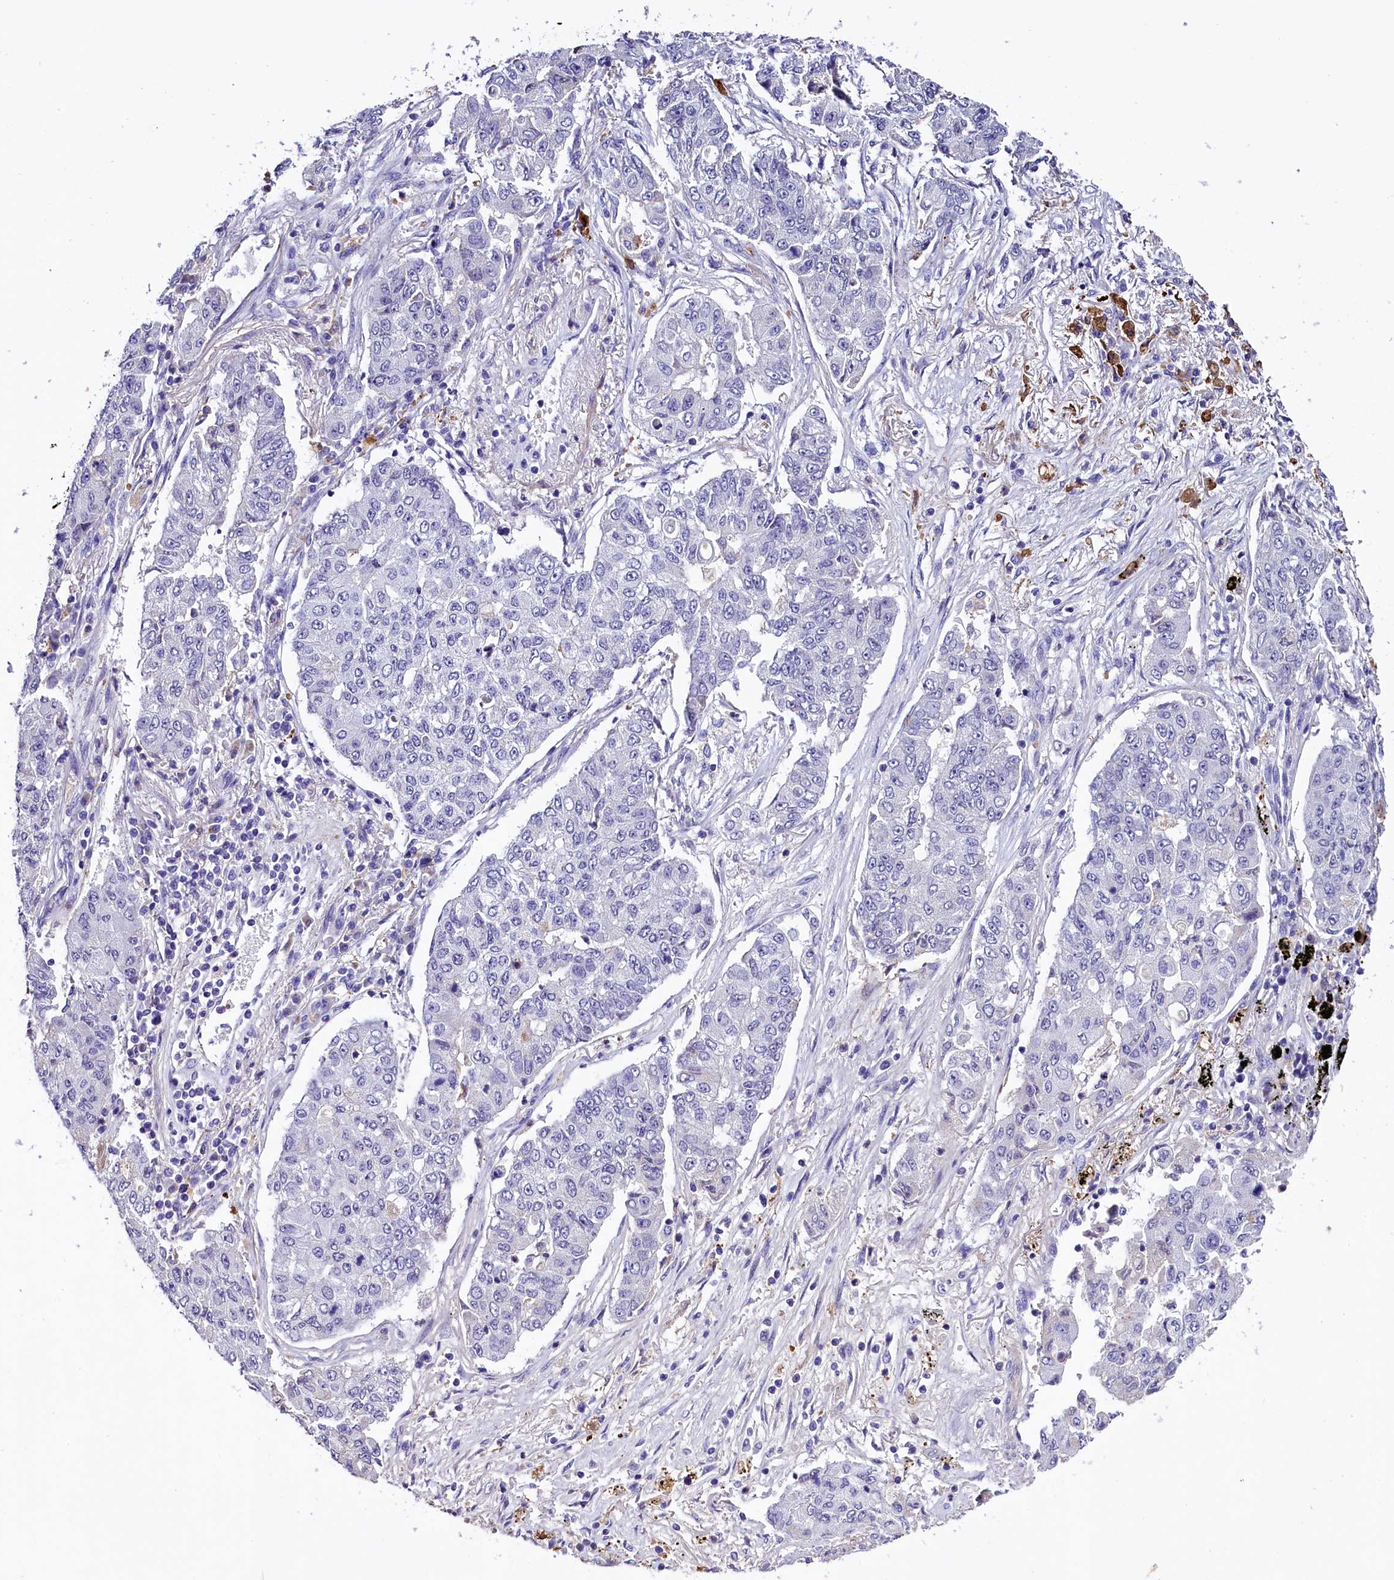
{"staining": {"intensity": "negative", "quantity": "none", "location": "none"}, "tissue": "lung cancer", "cell_type": "Tumor cells", "image_type": "cancer", "snomed": [{"axis": "morphology", "description": "Squamous cell carcinoma, NOS"}, {"axis": "topography", "description": "Lung"}], "caption": "Tumor cells are negative for protein expression in human lung cancer (squamous cell carcinoma).", "gene": "MEX3B", "patient": {"sex": "male", "age": 74}}